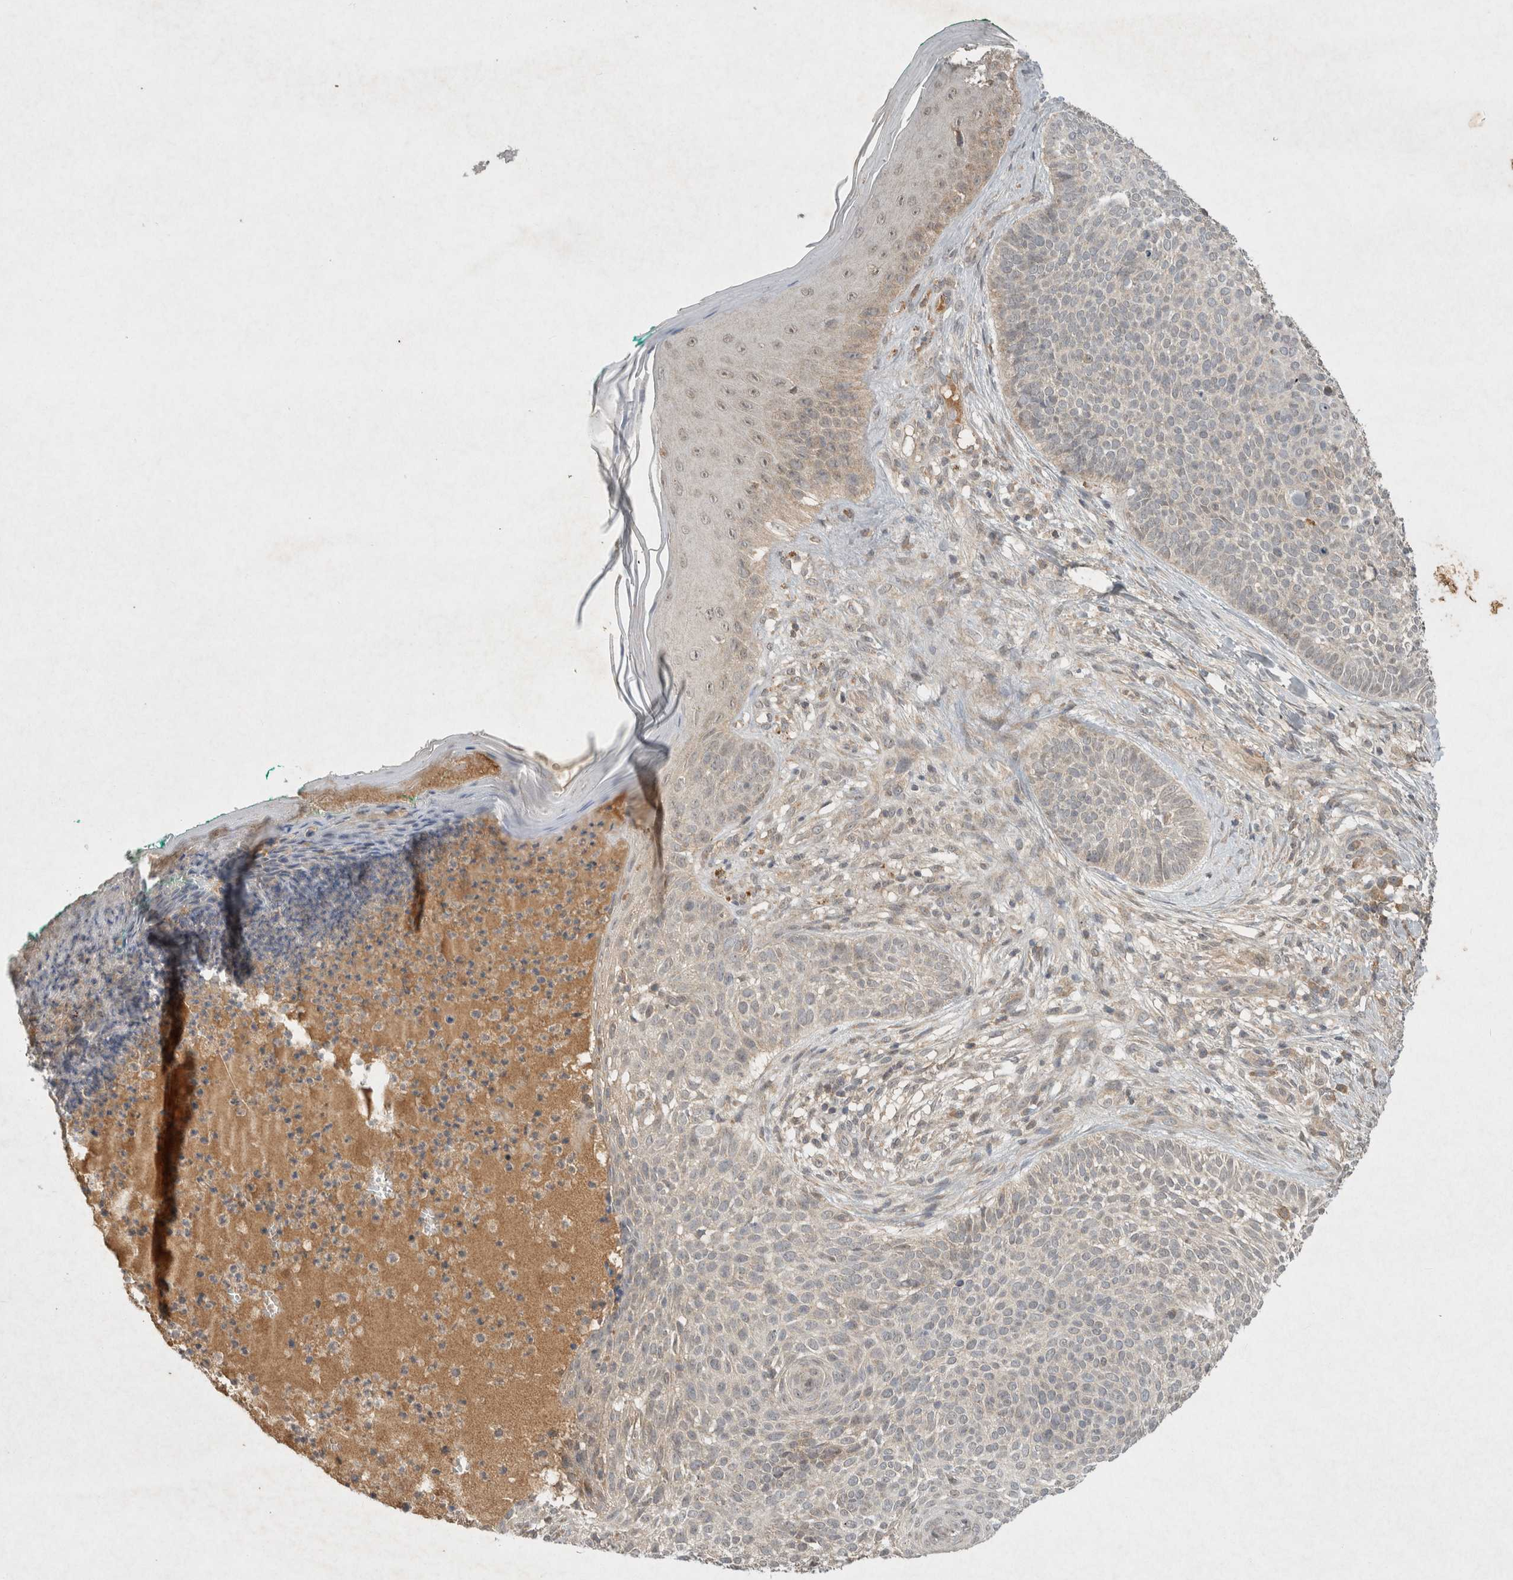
{"staining": {"intensity": "weak", "quantity": "<25%", "location": "cytoplasmic/membranous"}, "tissue": "skin cancer", "cell_type": "Tumor cells", "image_type": "cancer", "snomed": [{"axis": "morphology", "description": "Normal tissue, NOS"}, {"axis": "morphology", "description": "Basal cell carcinoma"}, {"axis": "topography", "description": "Skin"}], "caption": "Tumor cells are negative for protein expression in human skin cancer.", "gene": "LOXL2", "patient": {"sex": "male", "age": 67}}